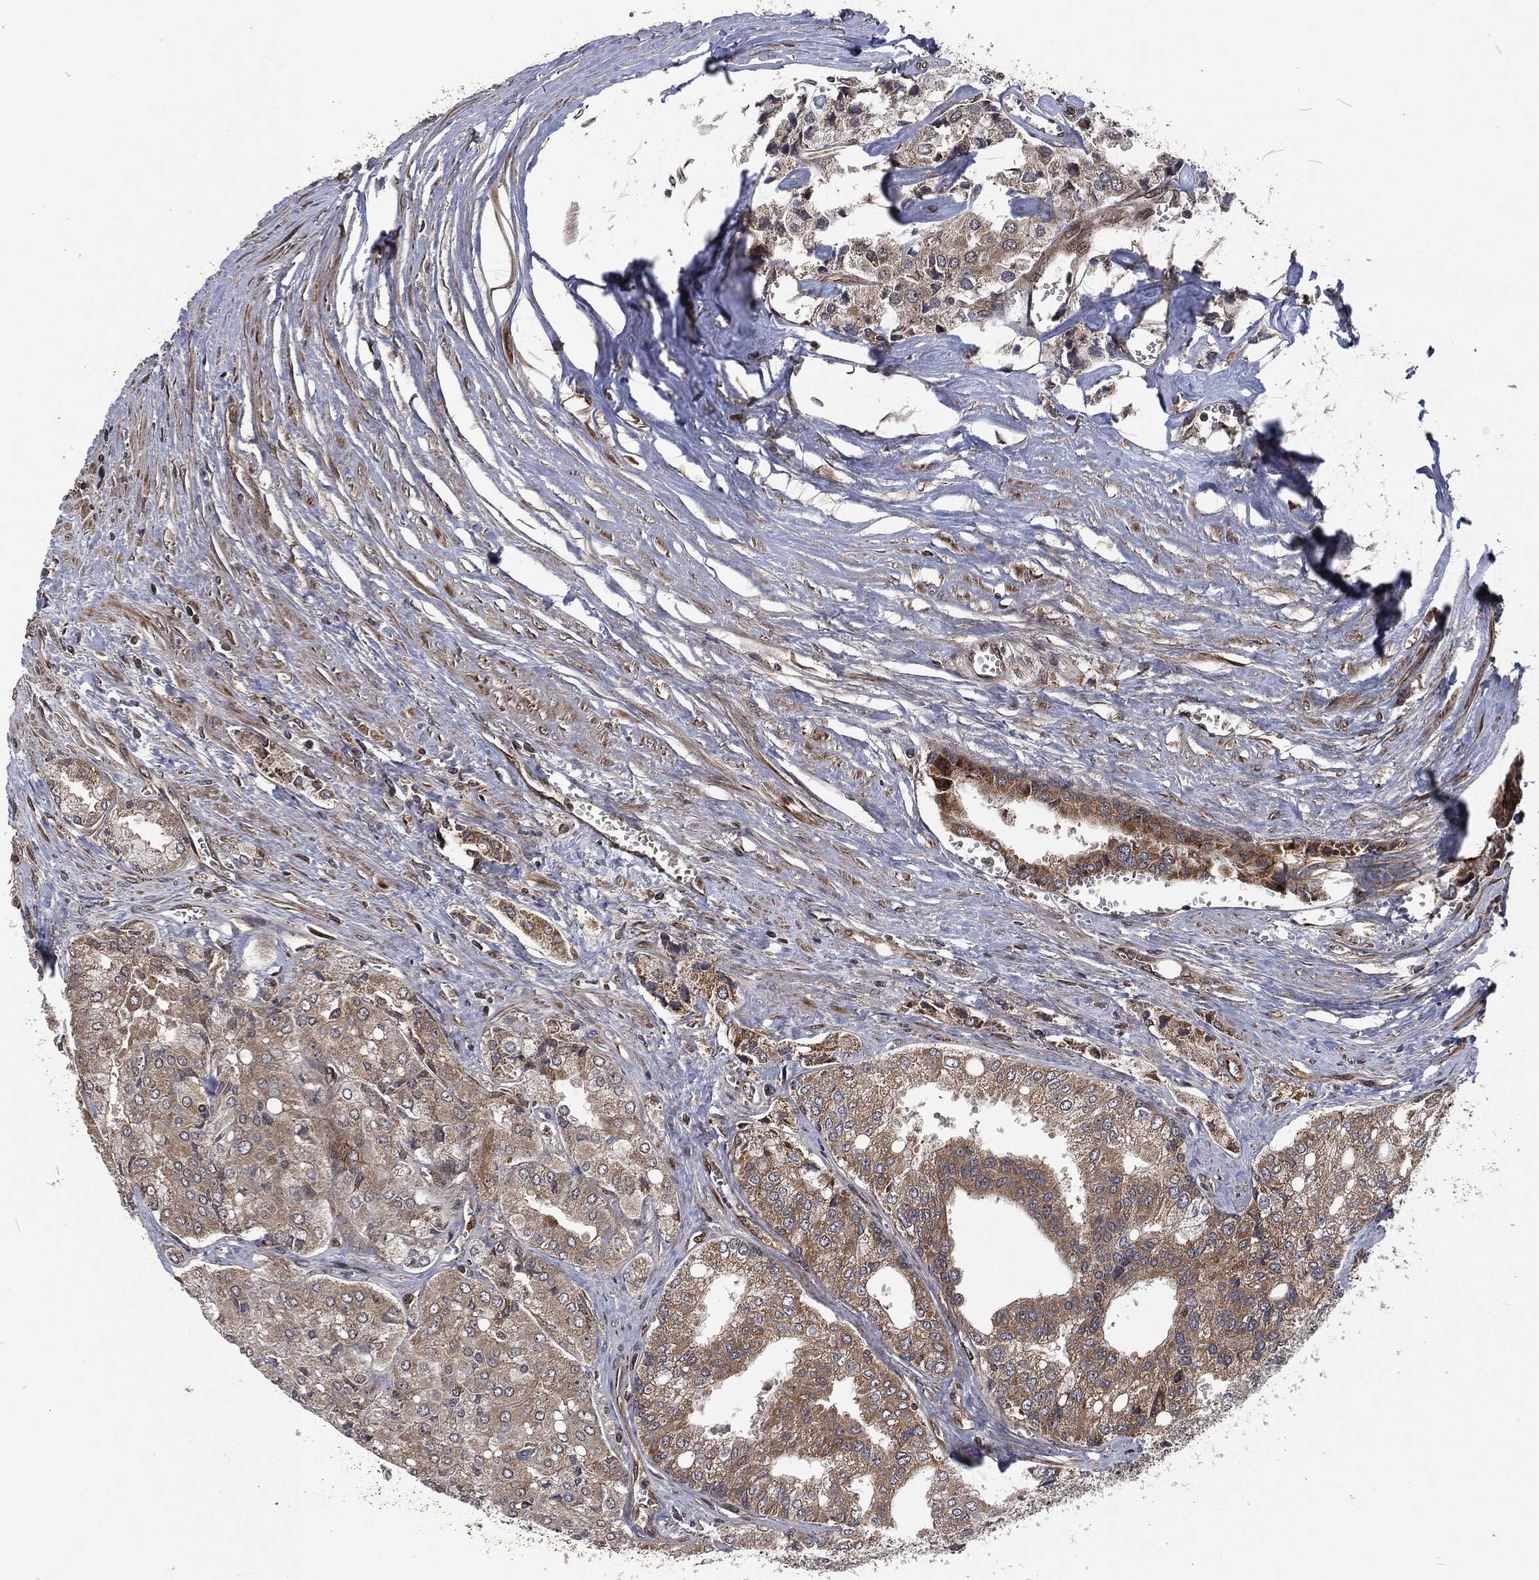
{"staining": {"intensity": "weak", "quantity": ">75%", "location": "cytoplasmic/membranous"}, "tissue": "prostate cancer", "cell_type": "Tumor cells", "image_type": "cancer", "snomed": [{"axis": "morphology", "description": "Adenocarcinoma, NOS"}, {"axis": "topography", "description": "Prostate and seminal vesicle, NOS"}, {"axis": "topography", "description": "Prostate"}], "caption": "A high-resolution photomicrograph shows immunohistochemistry (IHC) staining of prostate cancer (adenocarcinoma), which reveals weak cytoplasmic/membranous positivity in approximately >75% of tumor cells. The protein is stained brown, and the nuclei are stained in blue (DAB IHC with brightfield microscopy, high magnification).", "gene": "CMPK2", "patient": {"sex": "male", "age": 67}}